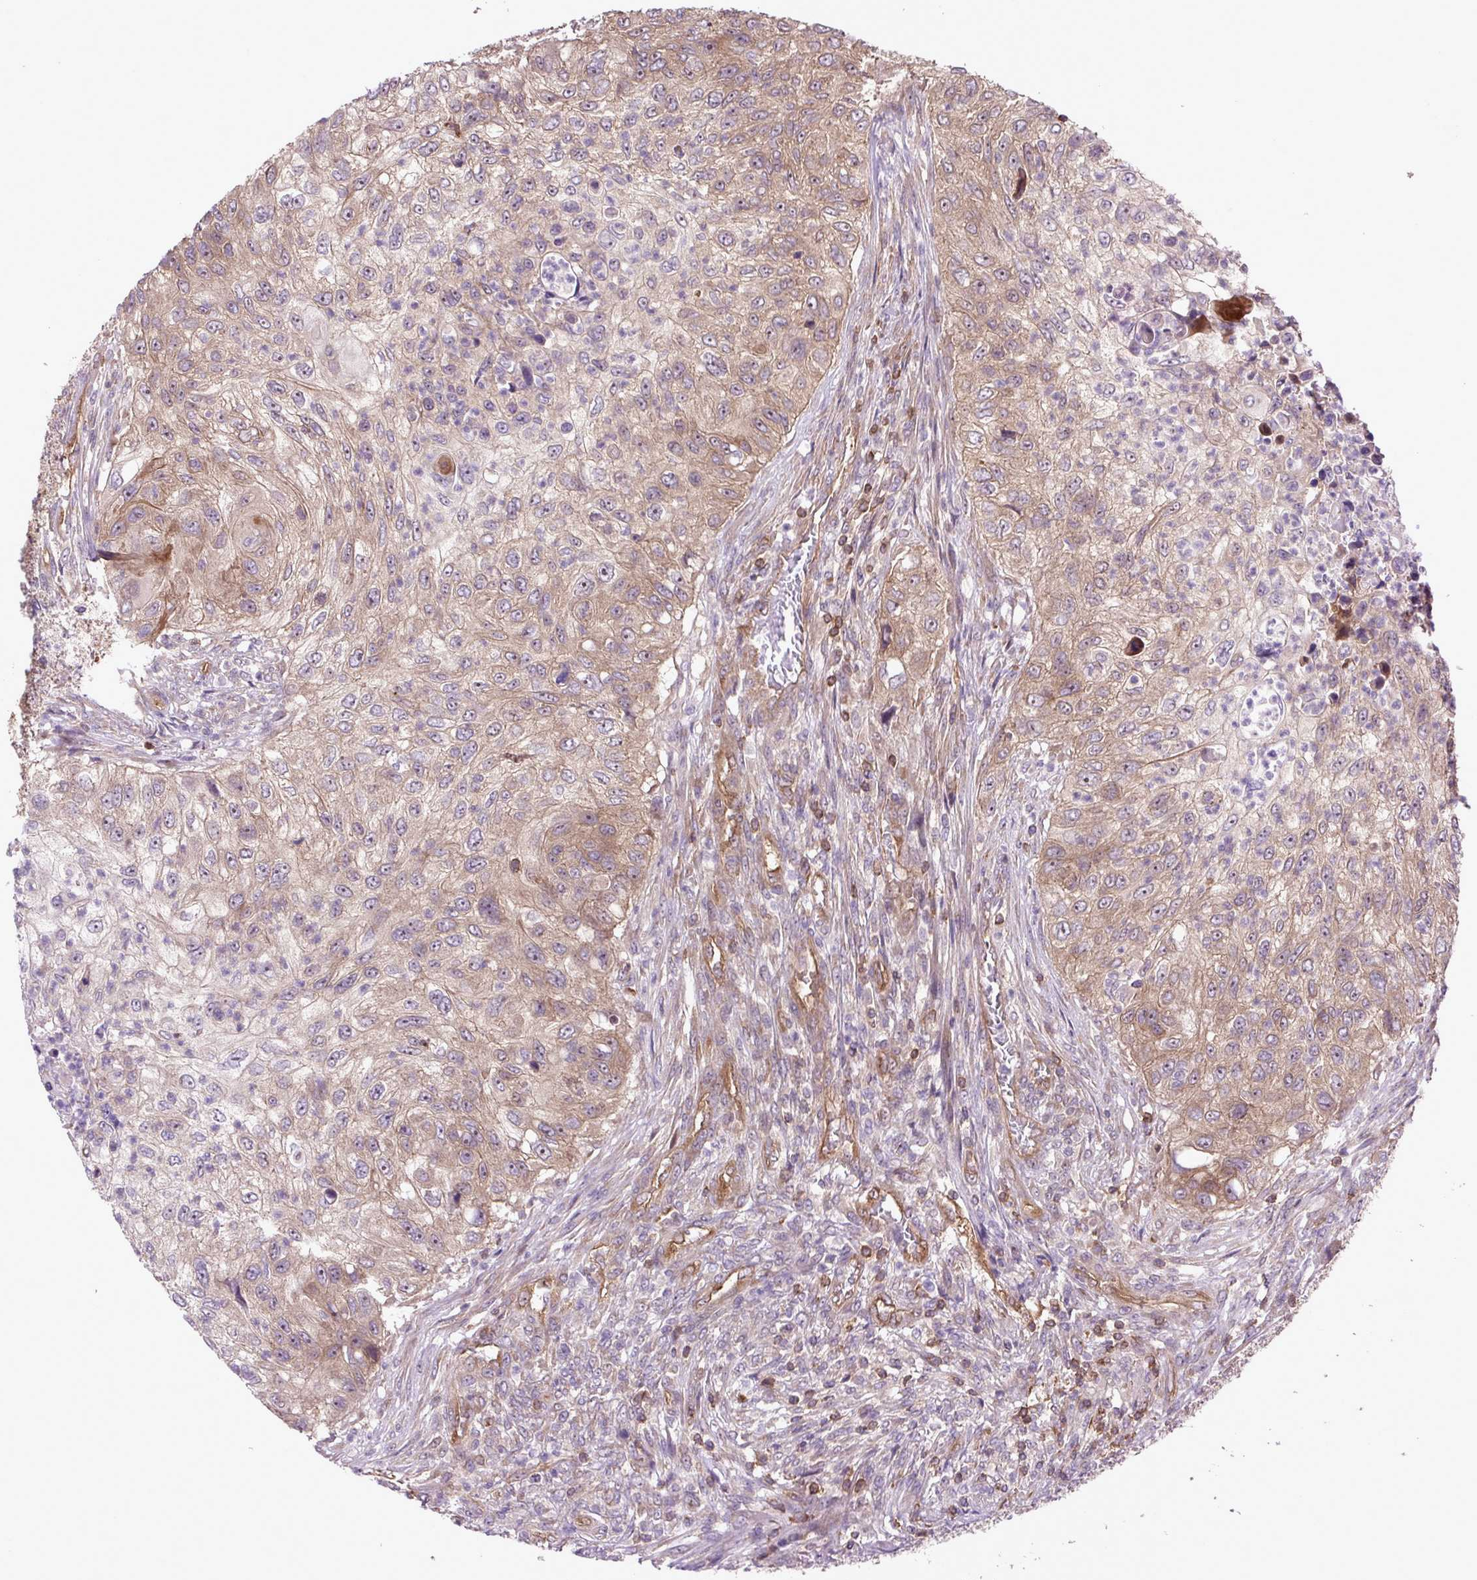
{"staining": {"intensity": "weak", "quantity": "25%-75%", "location": "cytoplasmic/membranous"}, "tissue": "urothelial cancer", "cell_type": "Tumor cells", "image_type": "cancer", "snomed": [{"axis": "morphology", "description": "Urothelial carcinoma, High grade"}, {"axis": "topography", "description": "Urinary bladder"}], "caption": "There is low levels of weak cytoplasmic/membranous staining in tumor cells of high-grade urothelial carcinoma, as demonstrated by immunohistochemical staining (brown color).", "gene": "PLCG1", "patient": {"sex": "female", "age": 60}}